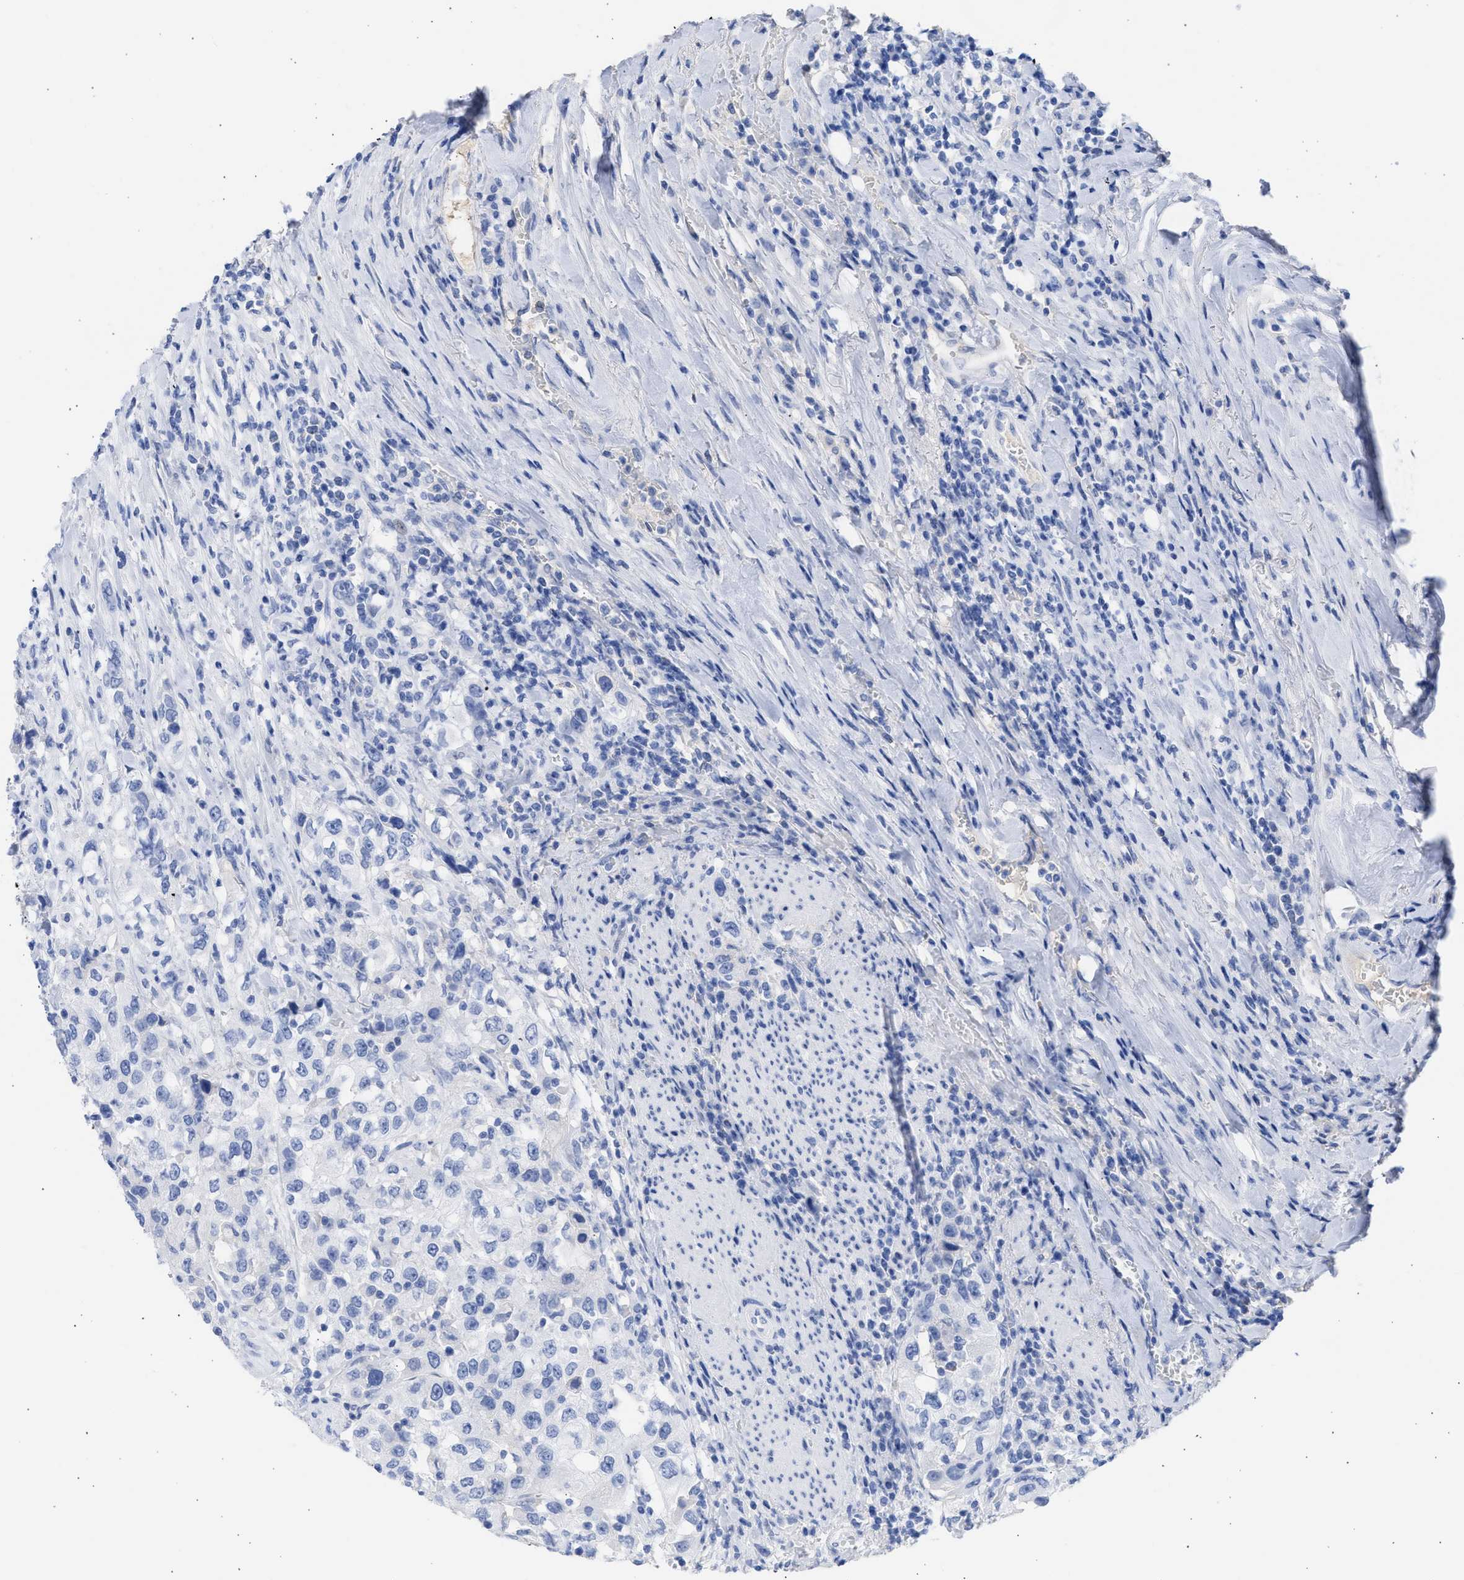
{"staining": {"intensity": "negative", "quantity": "none", "location": "none"}, "tissue": "urothelial cancer", "cell_type": "Tumor cells", "image_type": "cancer", "snomed": [{"axis": "morphology", "description": "Urothelial carcinoma, High grade"}, {"axis": "topography", "description": "Urinary bladder"}], "caption": "Immunohistochemistry micrograph of urothelial carcinoma (high-grade) stained for a protein (brown), which shows no positivity in tumor cells.", "gene": "RSPH1", "patient": {"sex": "female", "age": 80}}